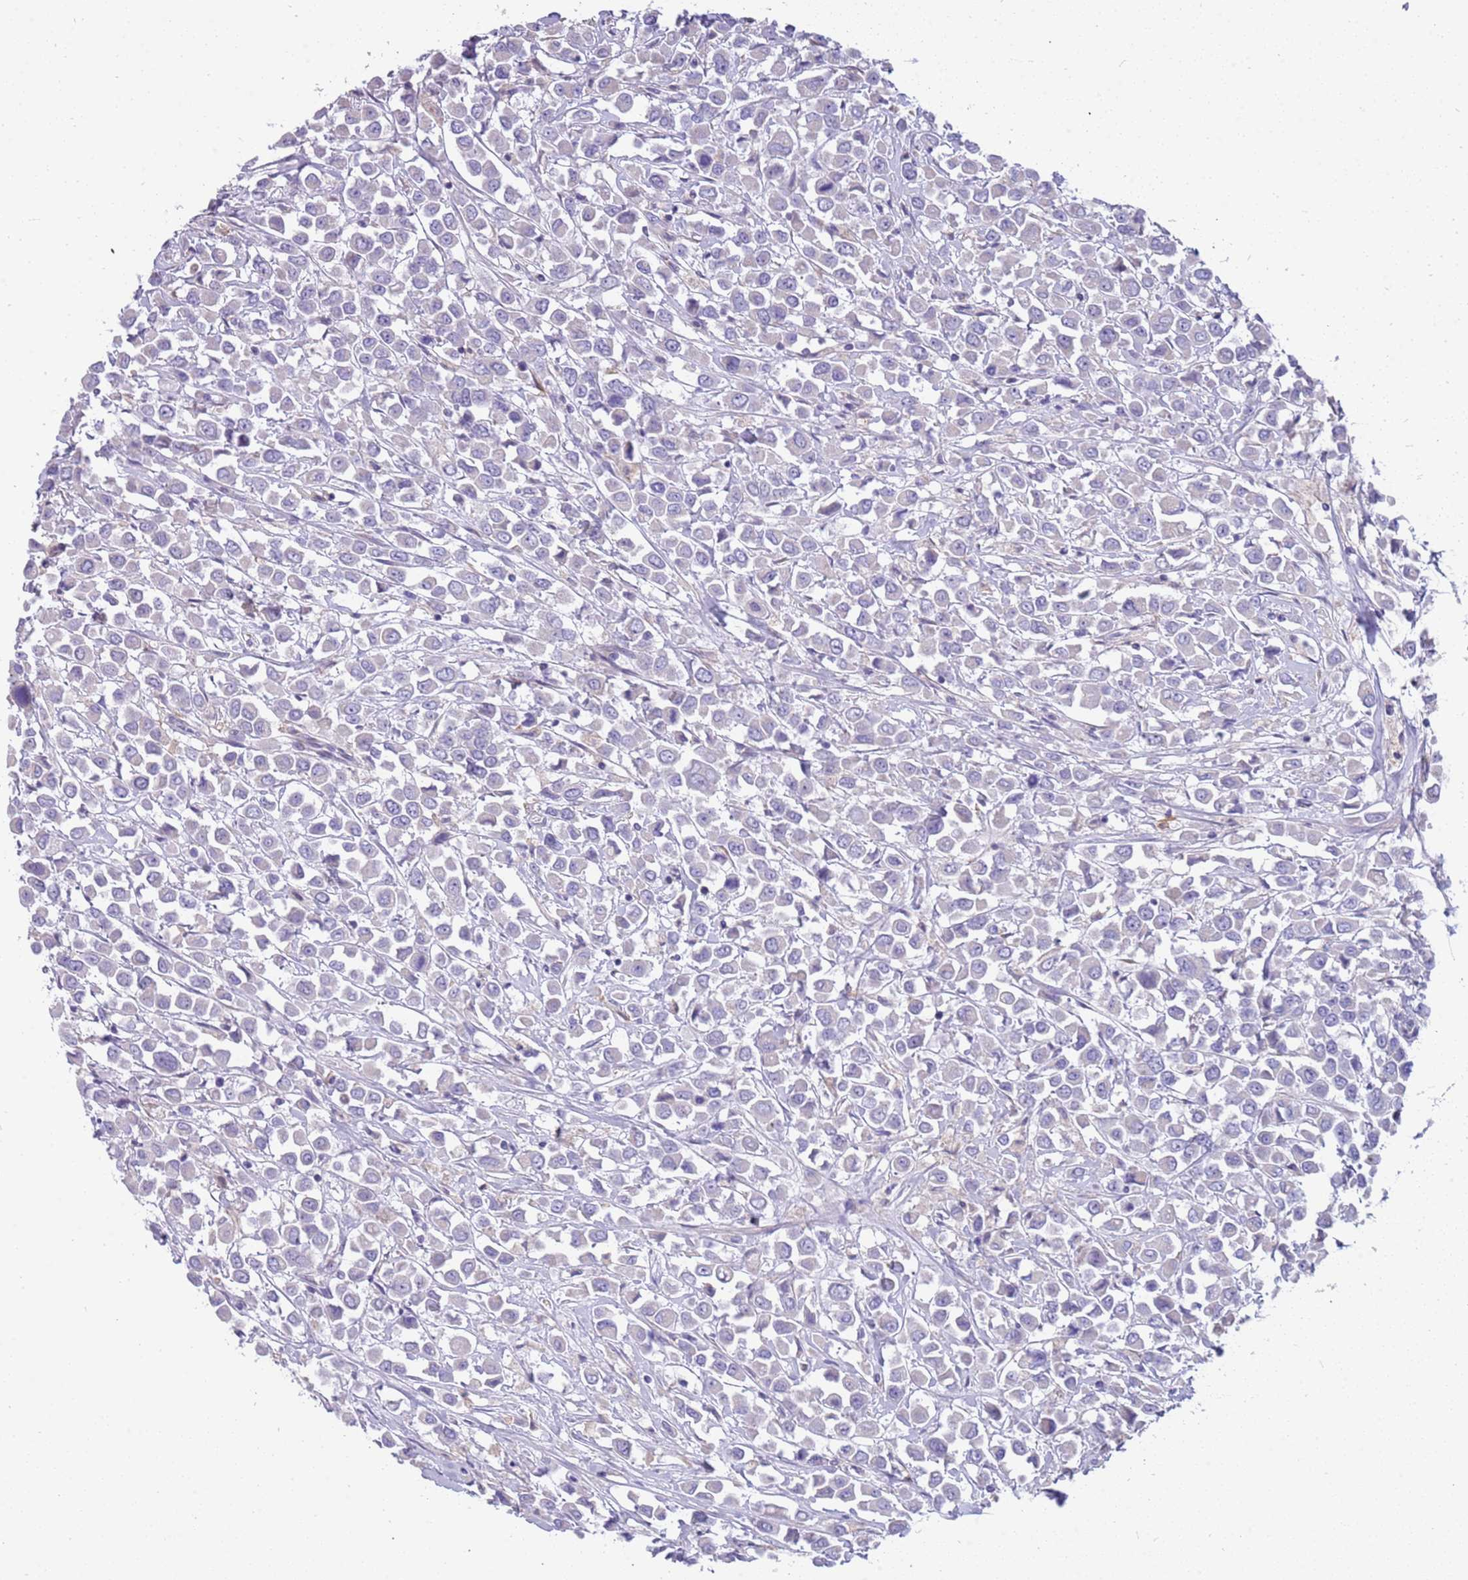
{"staining": {"intensity": "negative", "quantity": "none", "location": "none"}, "tissue": "breast cancer", "cell_type": "Tumor cells", "image_type": "cancer", "snomed": [{"axis": "morphology", "description": "Duct carcinoma"}, {"axis": "topography", "description": "Breast"}], "caption": "Immunohistochemical staining of breast cancer (invasive ductal carcinoma) reveals no significant staining in tumor cells.", "gene": "RHCG", "patient": {"sex": "female", "age": 61}}